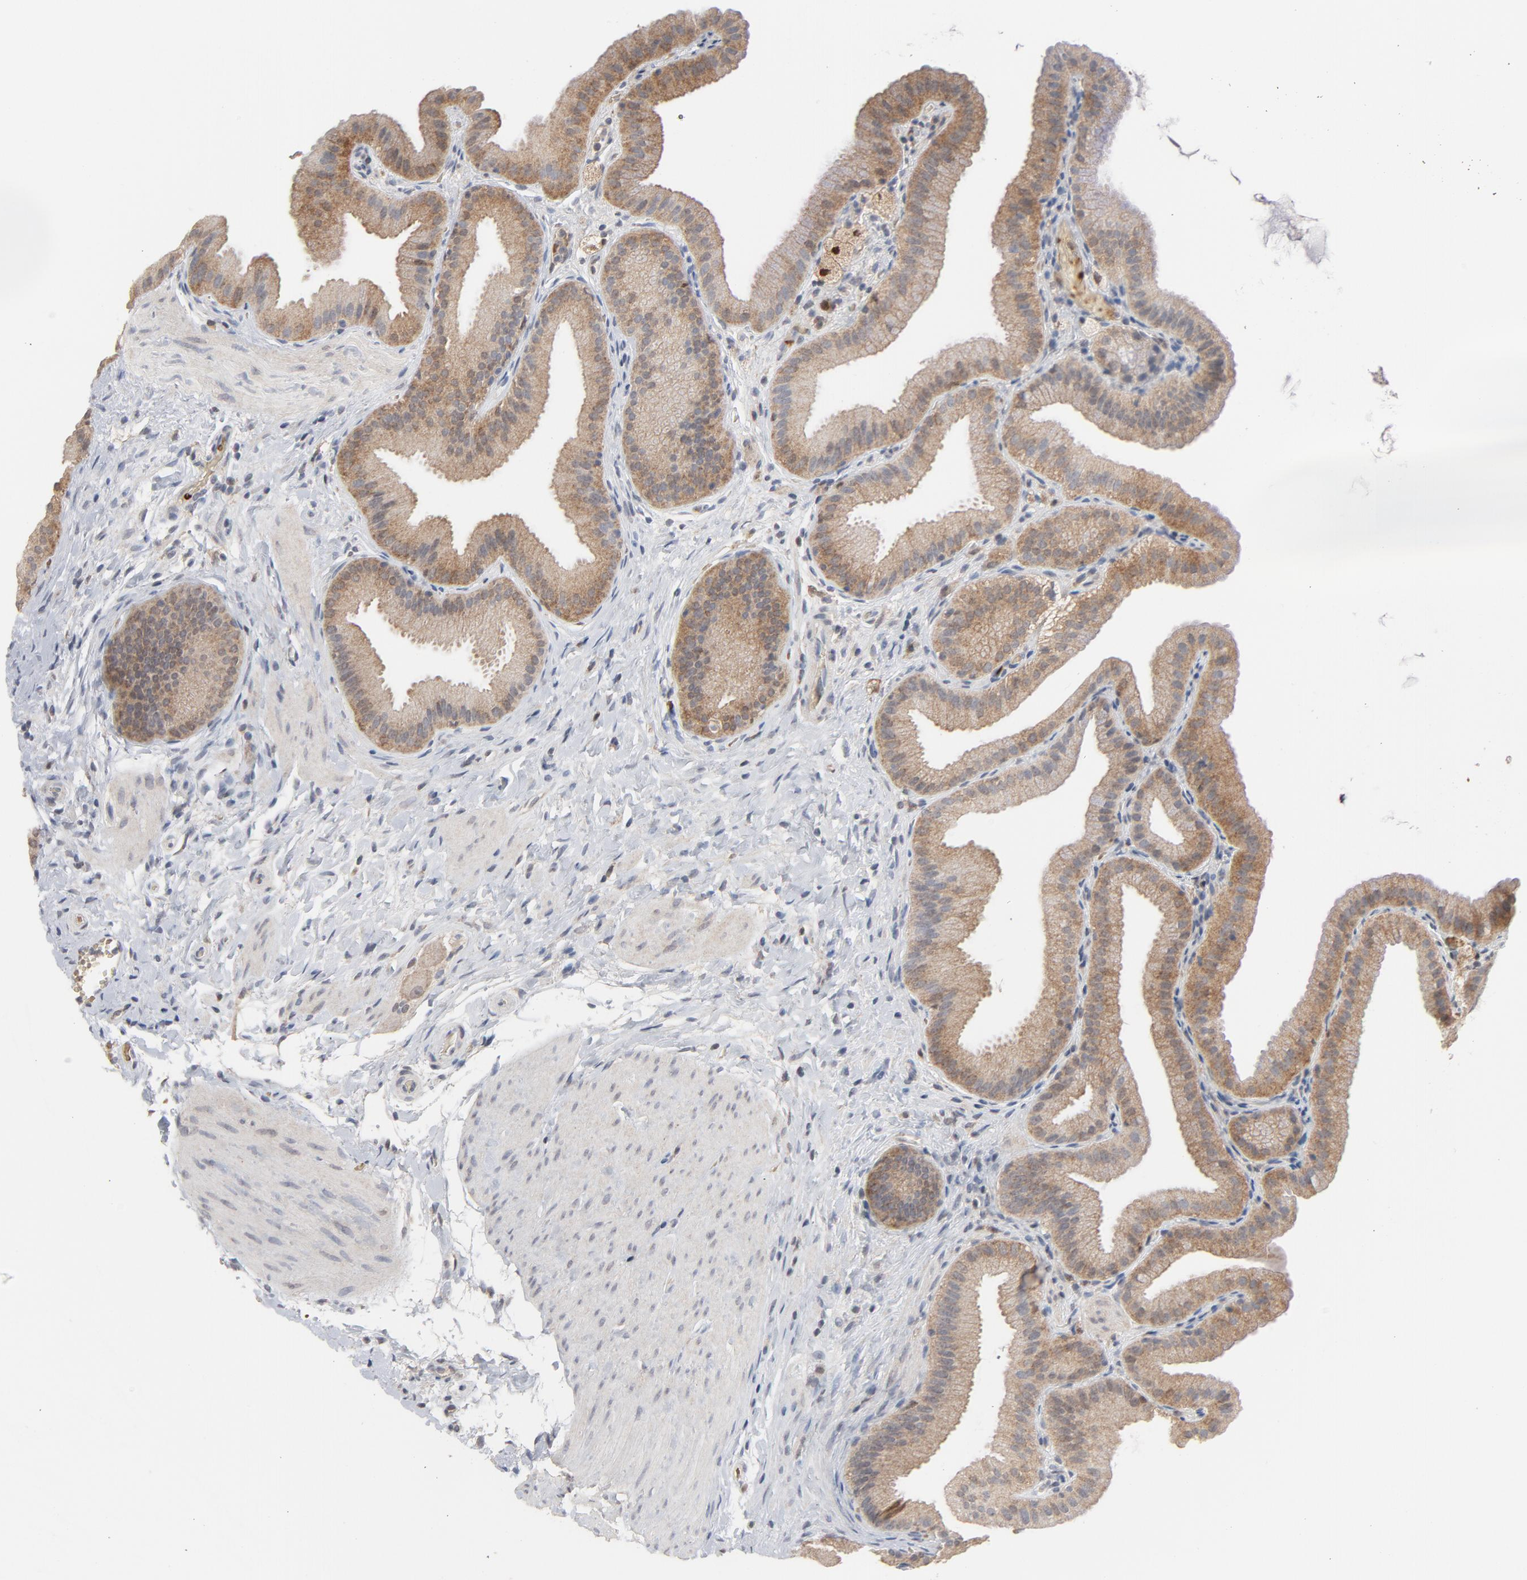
{"staining": {"intensity": "moderate", "quantity": ">75%", "location": "cytoplasmic/membranous"}, "tissue": "gallbladder", "cell_type": "Glandular cells", "image_type": "normal", "snomed": [{"axis": "morphology", "description": "Normal tissue, NOS"}, {"axis": "topography", "description": "Gallbladder"}], "caption": "Protein staining of normal gallbladder reveals moderate cytoplasmic/membranous staining in about >75% of glandular cells.", "gene": "PRDX1", "patient": {"sex": "female", "age": 63}}